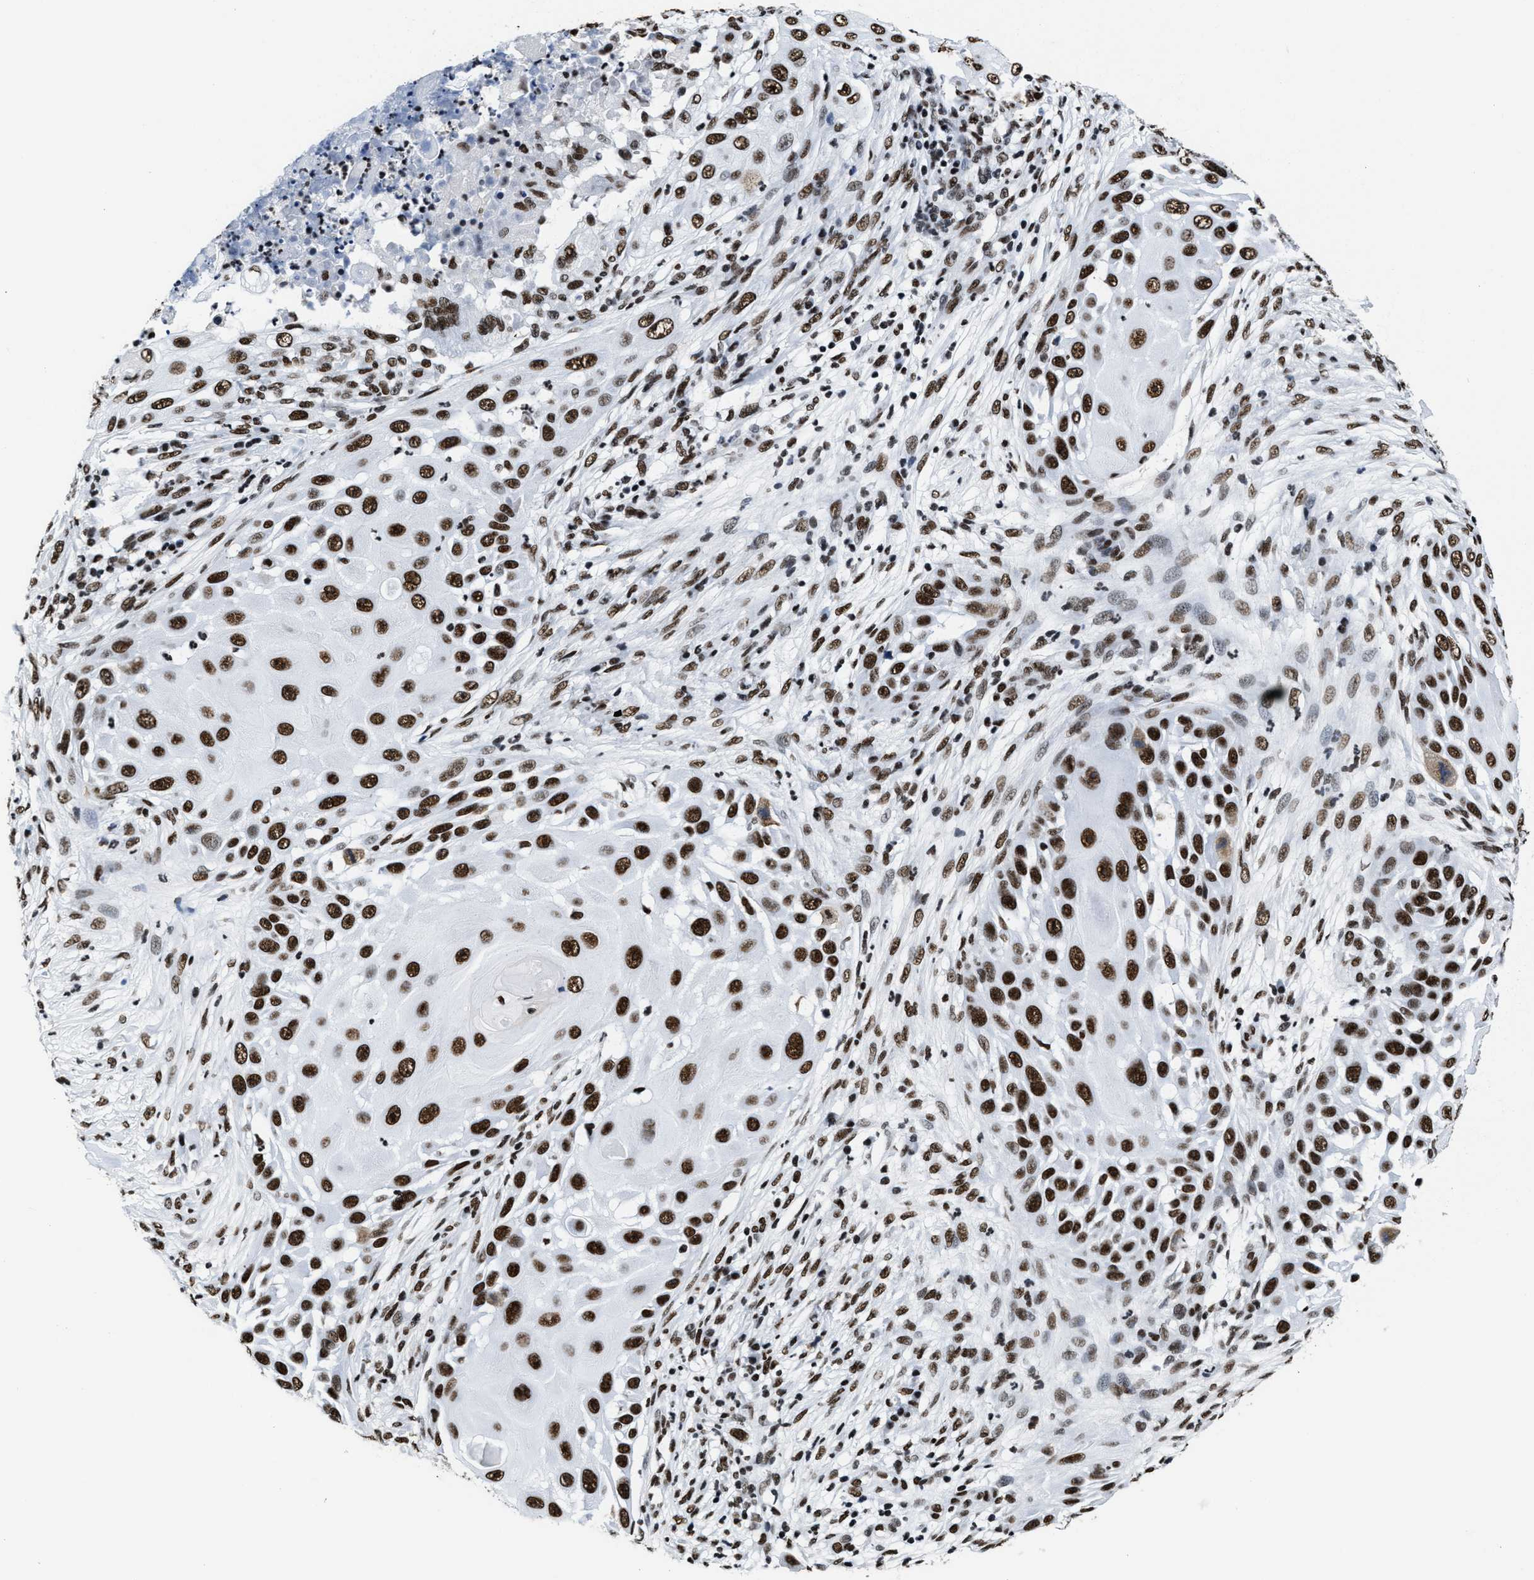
{"staining": {"intensity": "strong", "quantity": ">75%", "location": "nuclear"}, "tissue": "skin cancer", "cell_type": "Tumor cells", "image_type": "cancer", "snomed": [{"axis": "morphology", "description": "Squamous cell carcinoma, NOS"}, {"axis": "topography", "description": "Skin"}], "caption": "Skin squamous cell carcinoma tissue displays strong nuclear staining in approximately >75% of tumor cells Nuclei are stained in blue.", "gene": "SMARCC2", "patient": {"sex": "female", "age": 44}}